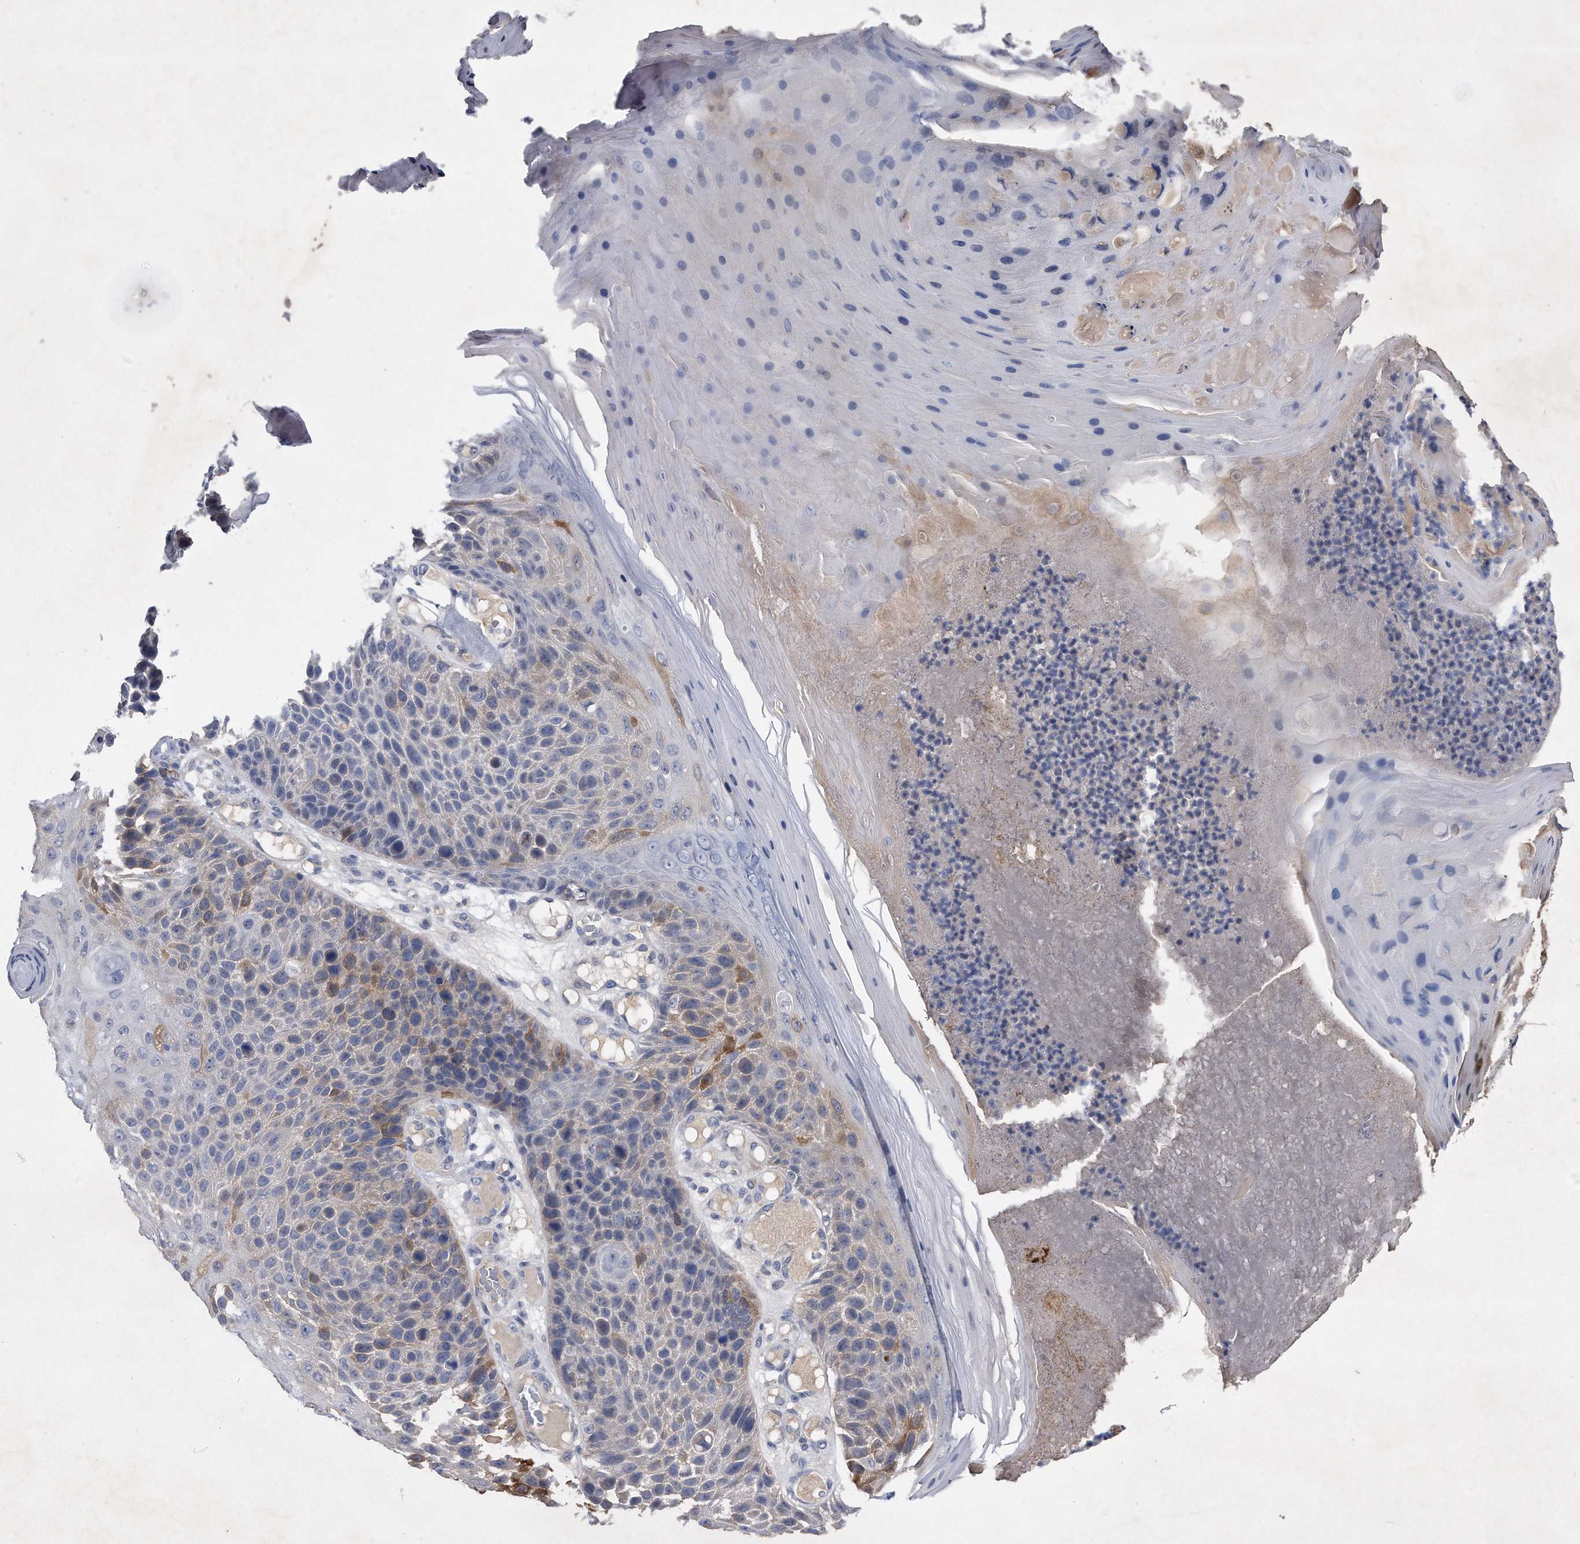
{"staining": {"intensity": "weak", "quantity": "<25%", "location": "cytoplasmic/membranous"}, "tissue": "skin cancer", "cell_type": "Tumor cells", "image_type": "cancer", "snomed": [{"axis": "morphology", "description": "Squamous cell carcinoma, NOS"}, {"axis": "topography", "description": "Skin"}], "caption": "Skin cancer (squamous cell carcinoma) was stained to show a protein in brown. There is no significant staining in tumor cells.", "gene": "ASNS", "patient": {"sex": "female", "age": 88}}